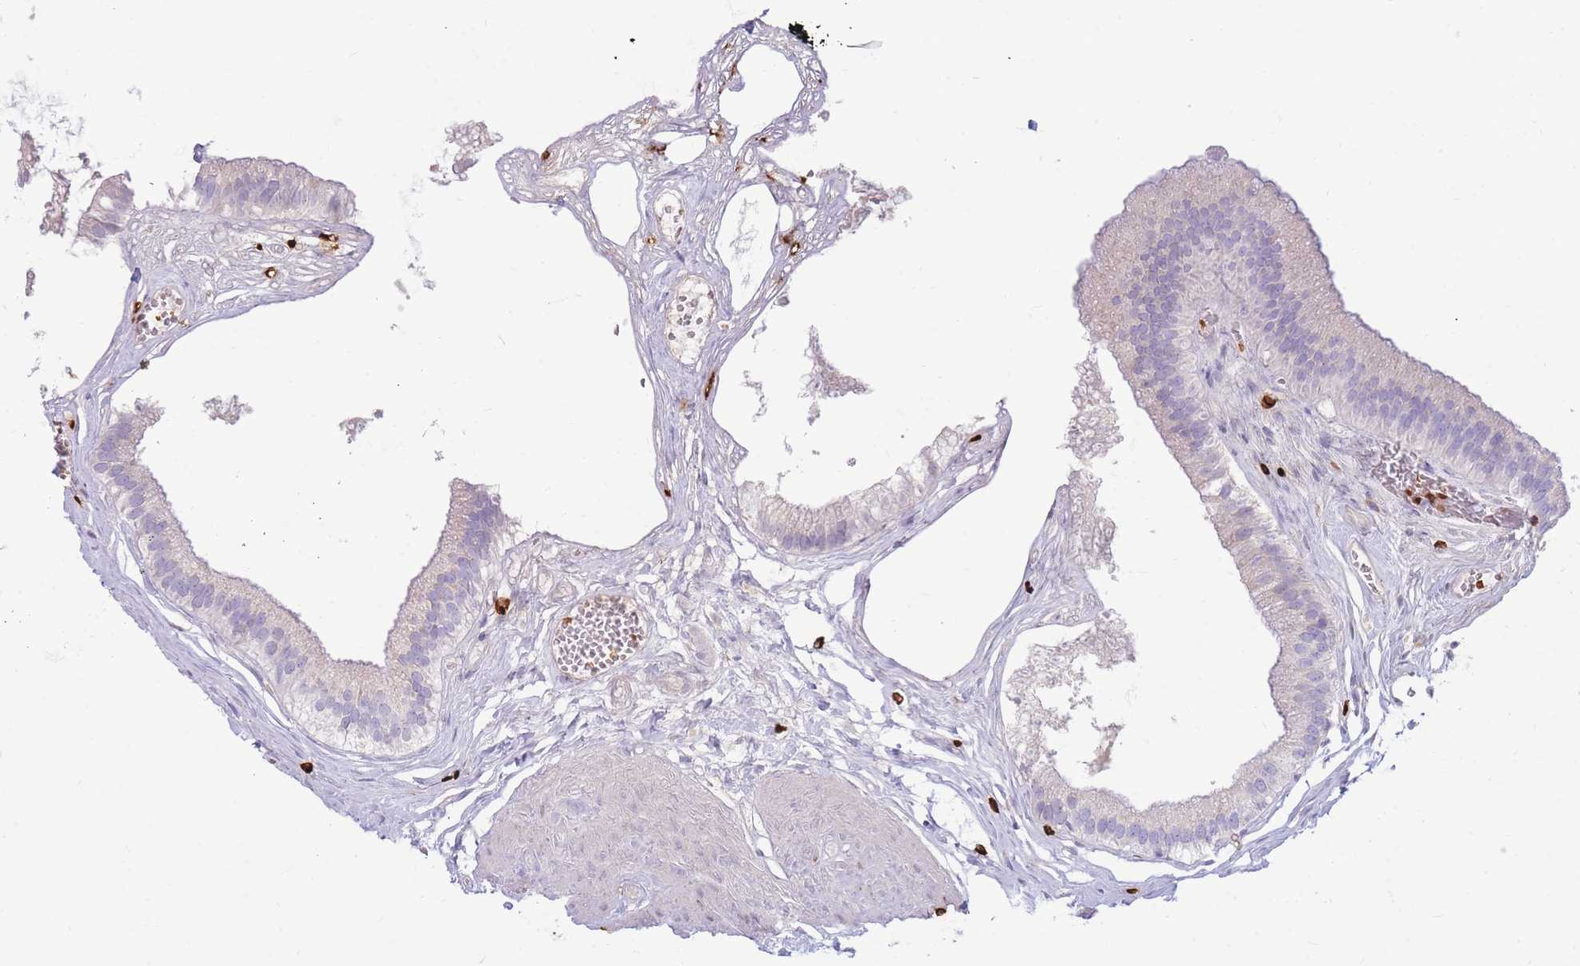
{"staining": {"intensity": "negative", "quantity": "none", "location": "none"}, "tissue": "gallbladder", "cell_type": "Glandular cells", "image_type": "normal", "snomed": [{"axis": "morphology", "description": "Normal tissue, NOS"}, {"axis": "topography", "description": "Gallbladder"}], "caption": "High magnification brightfield microscopy of normal gallbladder stained with DAB (3,3'-diaminobenzidine) (brown) and counterstained with hematoxylin (blue): glandular cells show no significant positivity.", "gene": "TPSAB1", "patient": {"sex": "female", "age": 54}}